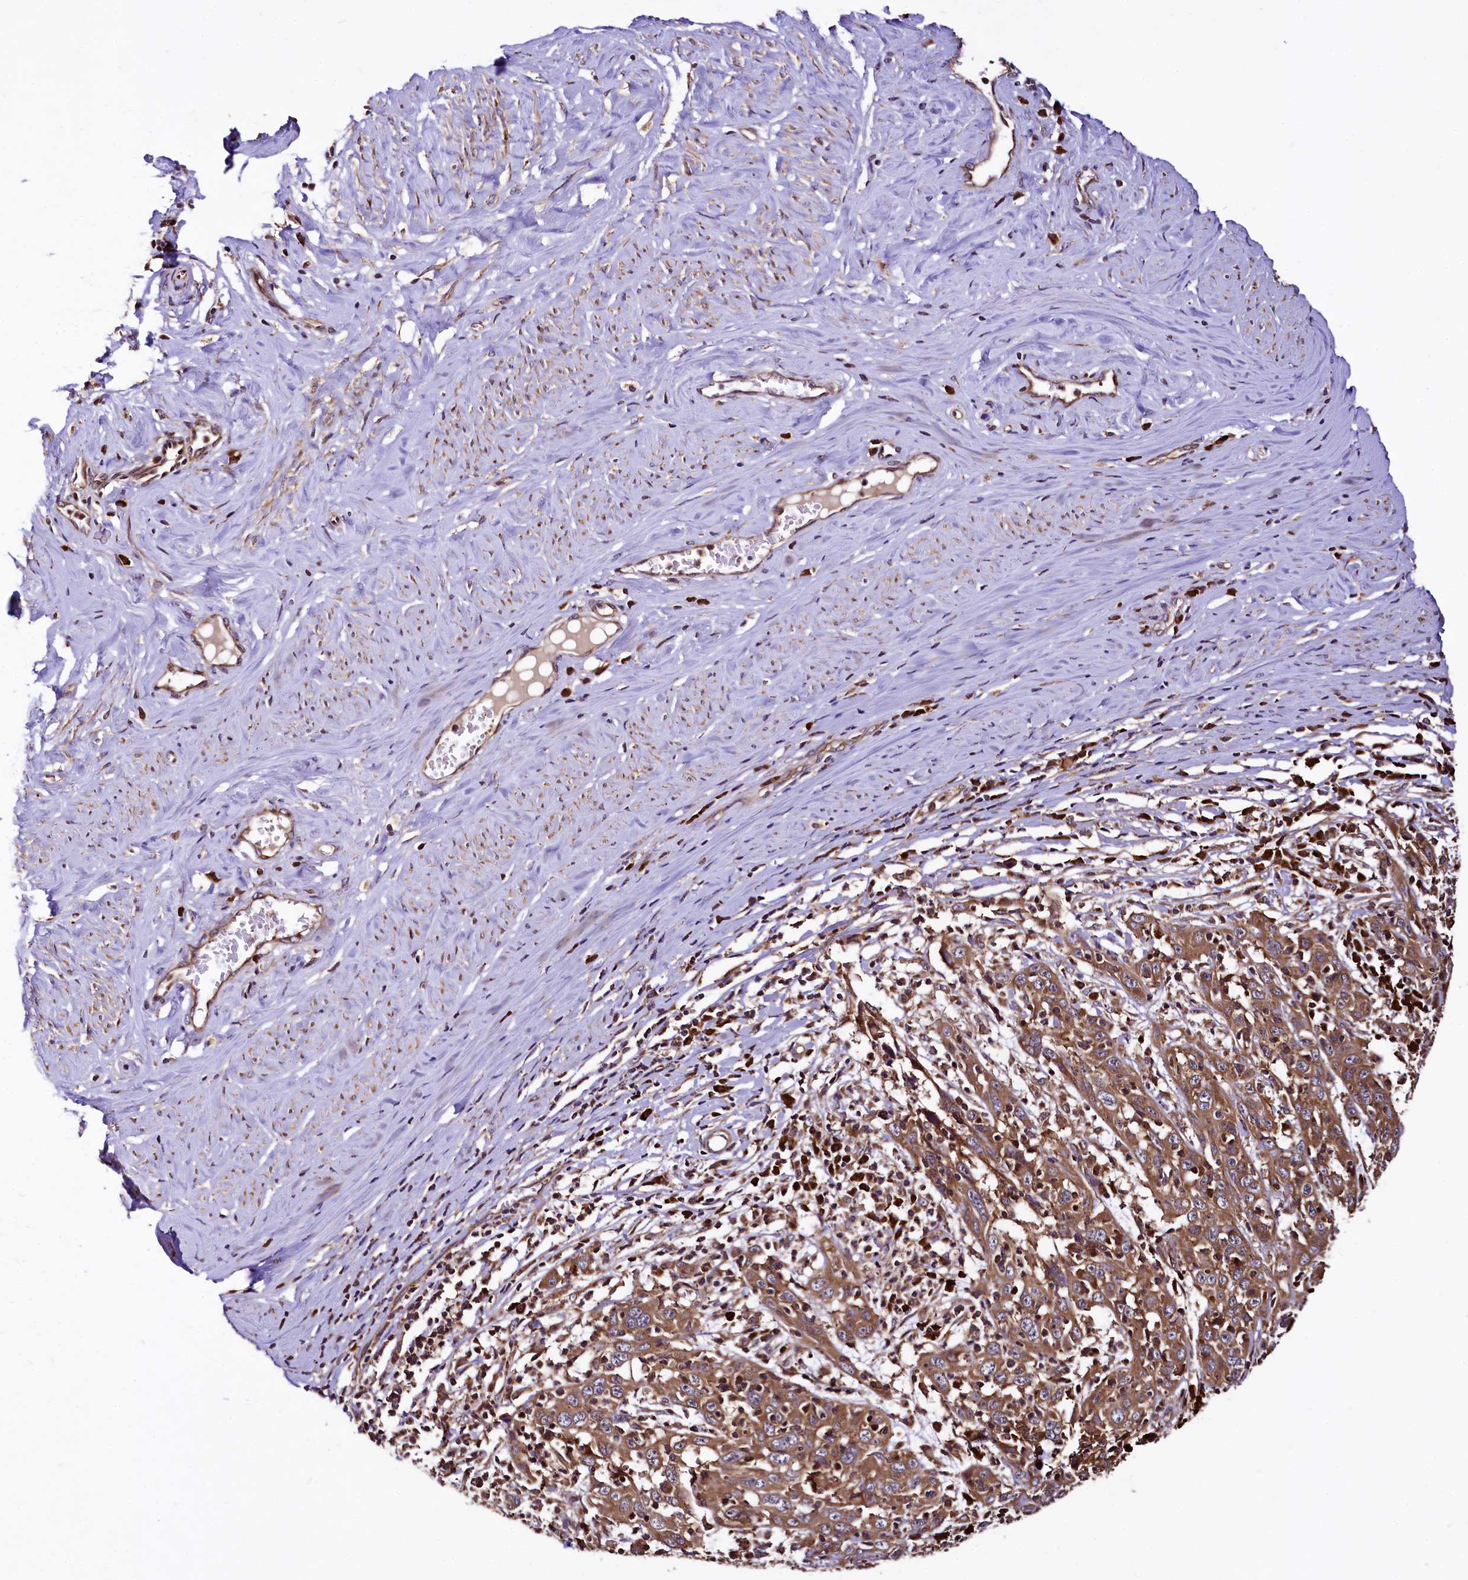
{"staining": {"intensity": "moderate", "quantity": ">75%", "location": "cytoplasmic/membranous"}, "tissue": "cervical cancer", "cell_type": "Tumor cells", "image_type": "cancer", "snomed": [{"axis": "morphology", "description": "Squamous cell carcinoma, NOS"}, {"axis": "topography", "description": "Cervix"}], "caption": "This image displays IHC staining of cervical cancer (squamous cell carcinoma), with medium moderate cytoplasmic/membranous positivity in about >75% of tumor cells.", "gene": "LRSAM1", "patient": {"sex": "female", "age": 46}}